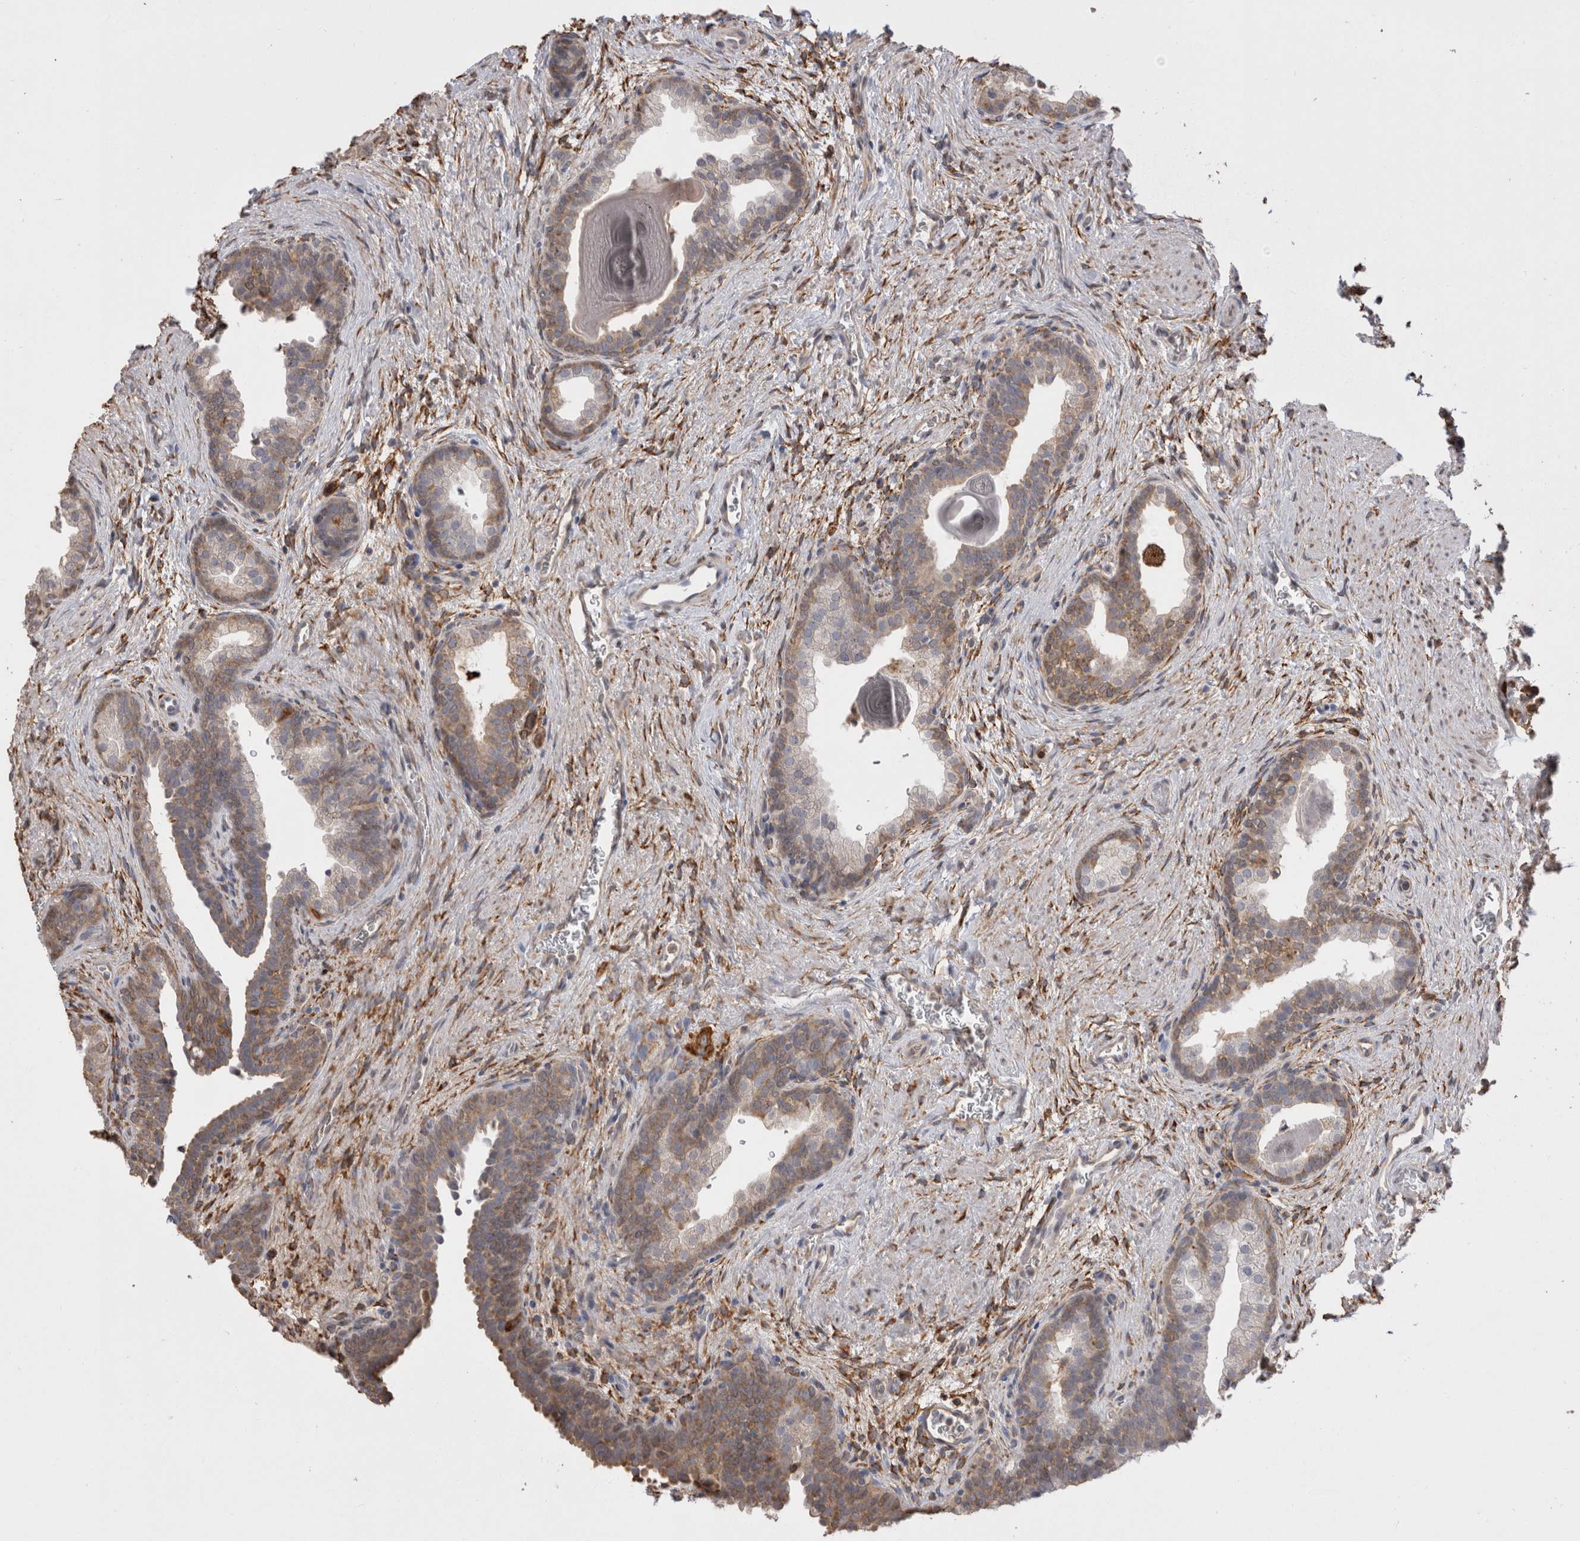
{"staining": {"intensity": "moderate", "quantity": "25%-75%", "location": "cytoplasmic/membranous"}, "tissue": "prostate", "cell_type": "Glandular cells", "image_type": "normal", "snomed": [{"axis": "morphology", "description": "Normal tissue, NOS"}, {"axis": "topography", "description": "Prostate"}], "caption": "The image displays immunohistochemical staining of benign prostate. There is moderate cytoplasmic/membranous expression is appreciated in about 25%-75% of glandular cells. (IHC, brightfield microscopy, high magnification).", "gene": "LRPAP1", "patient": {"sex": "male", "age": 48}}